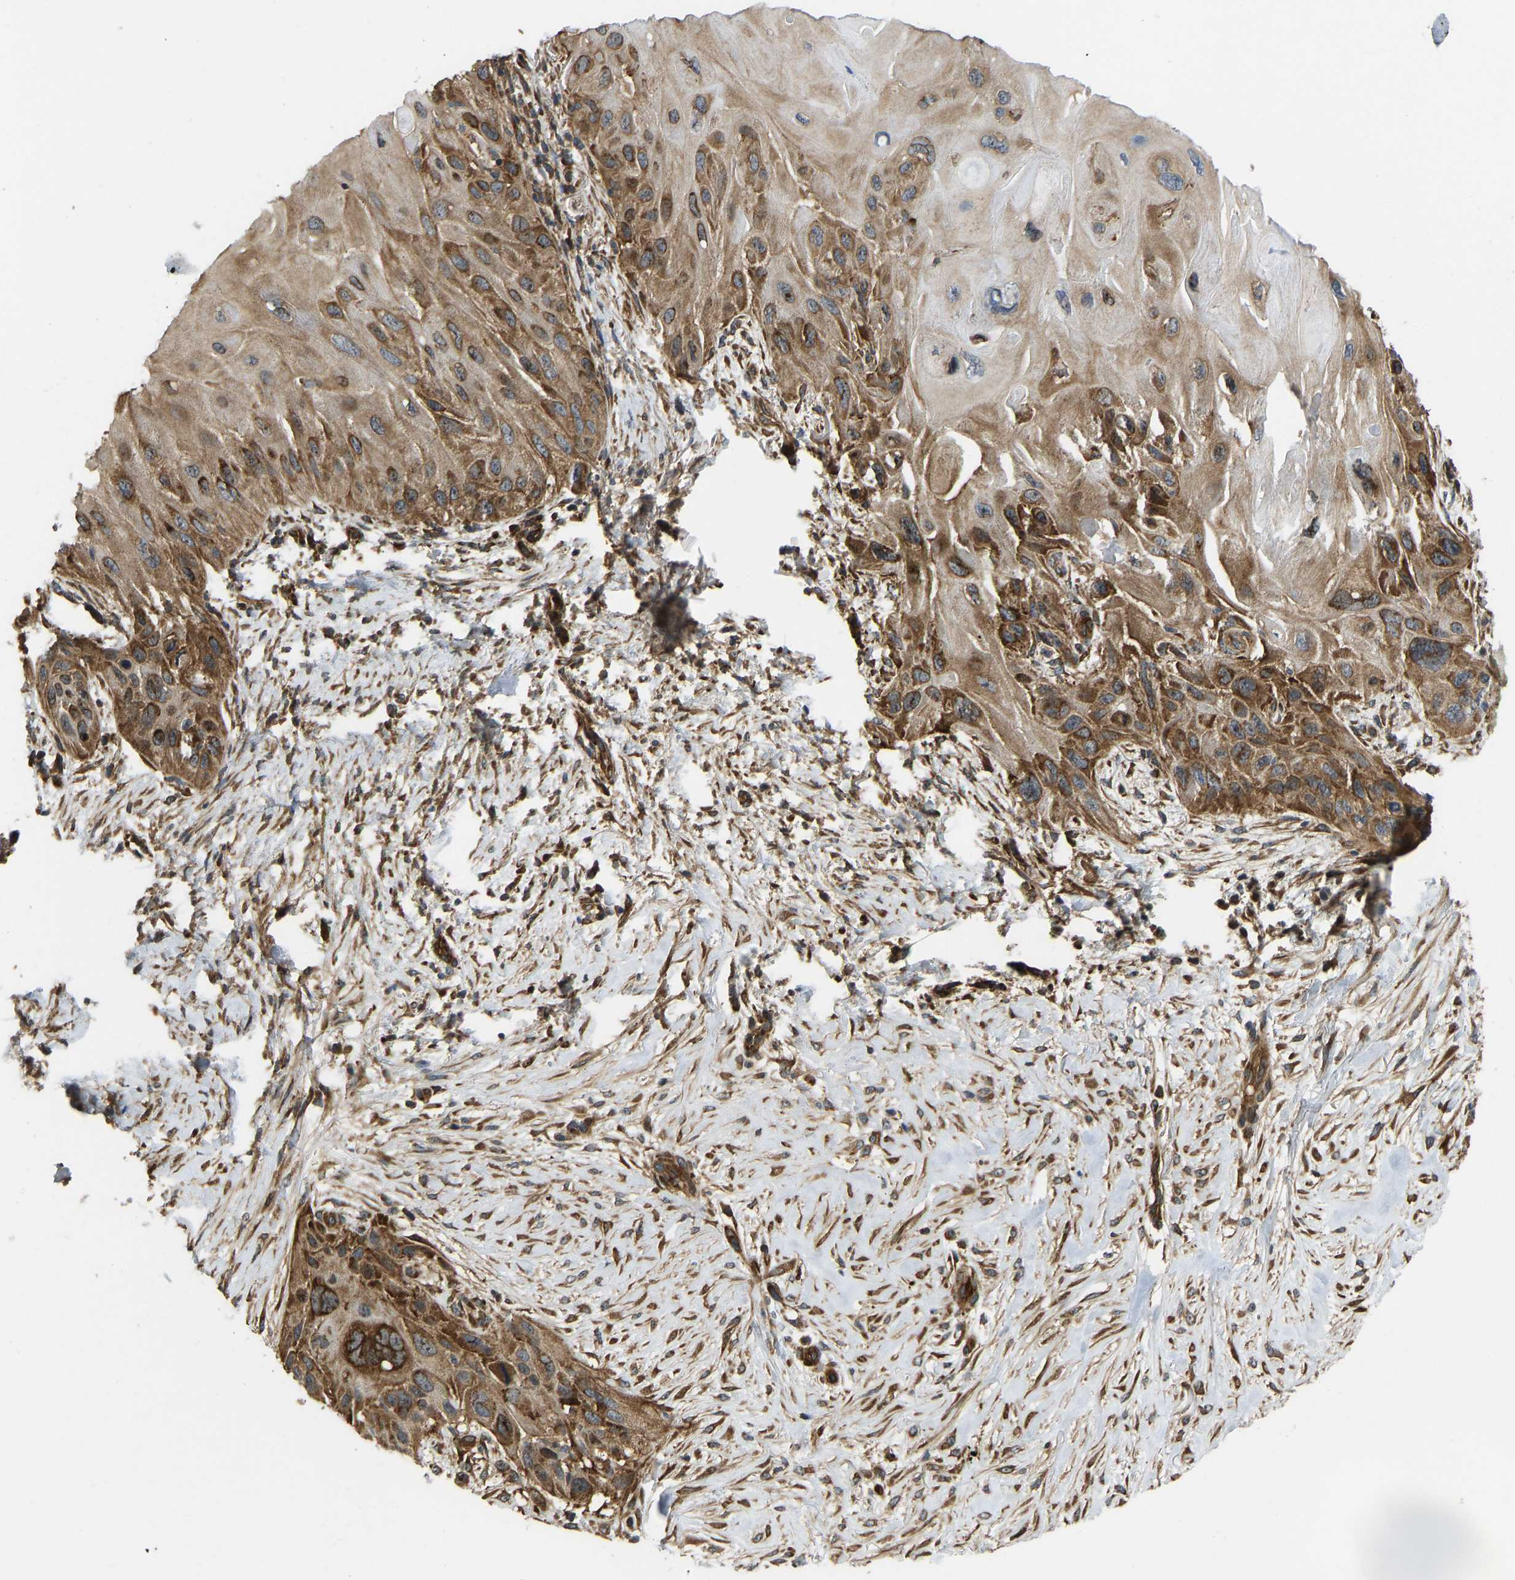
{"staining": {"intensity": "moderate", "quantity": ">75%", "location": "cytoplasmic/membranous"}, "tissue": "skin cancer", "cell_type": "Tumor cells", "image_type": "cancer", "snomed": [{"axis": "morphology", "description": "Squamous cell carcinoma, NOS"}, {"axis": "topography", "description": "Skin"}], "caption": "There is medium levels of moderate cytoplasmic/membranous staining in tumor cells of skin cancer (squamous cell carcinoma), as demonstrated by immunohistochemical staining (brown color).", "gene": "RASGRF2", "patient": {"sex": "female", "age": 77}}